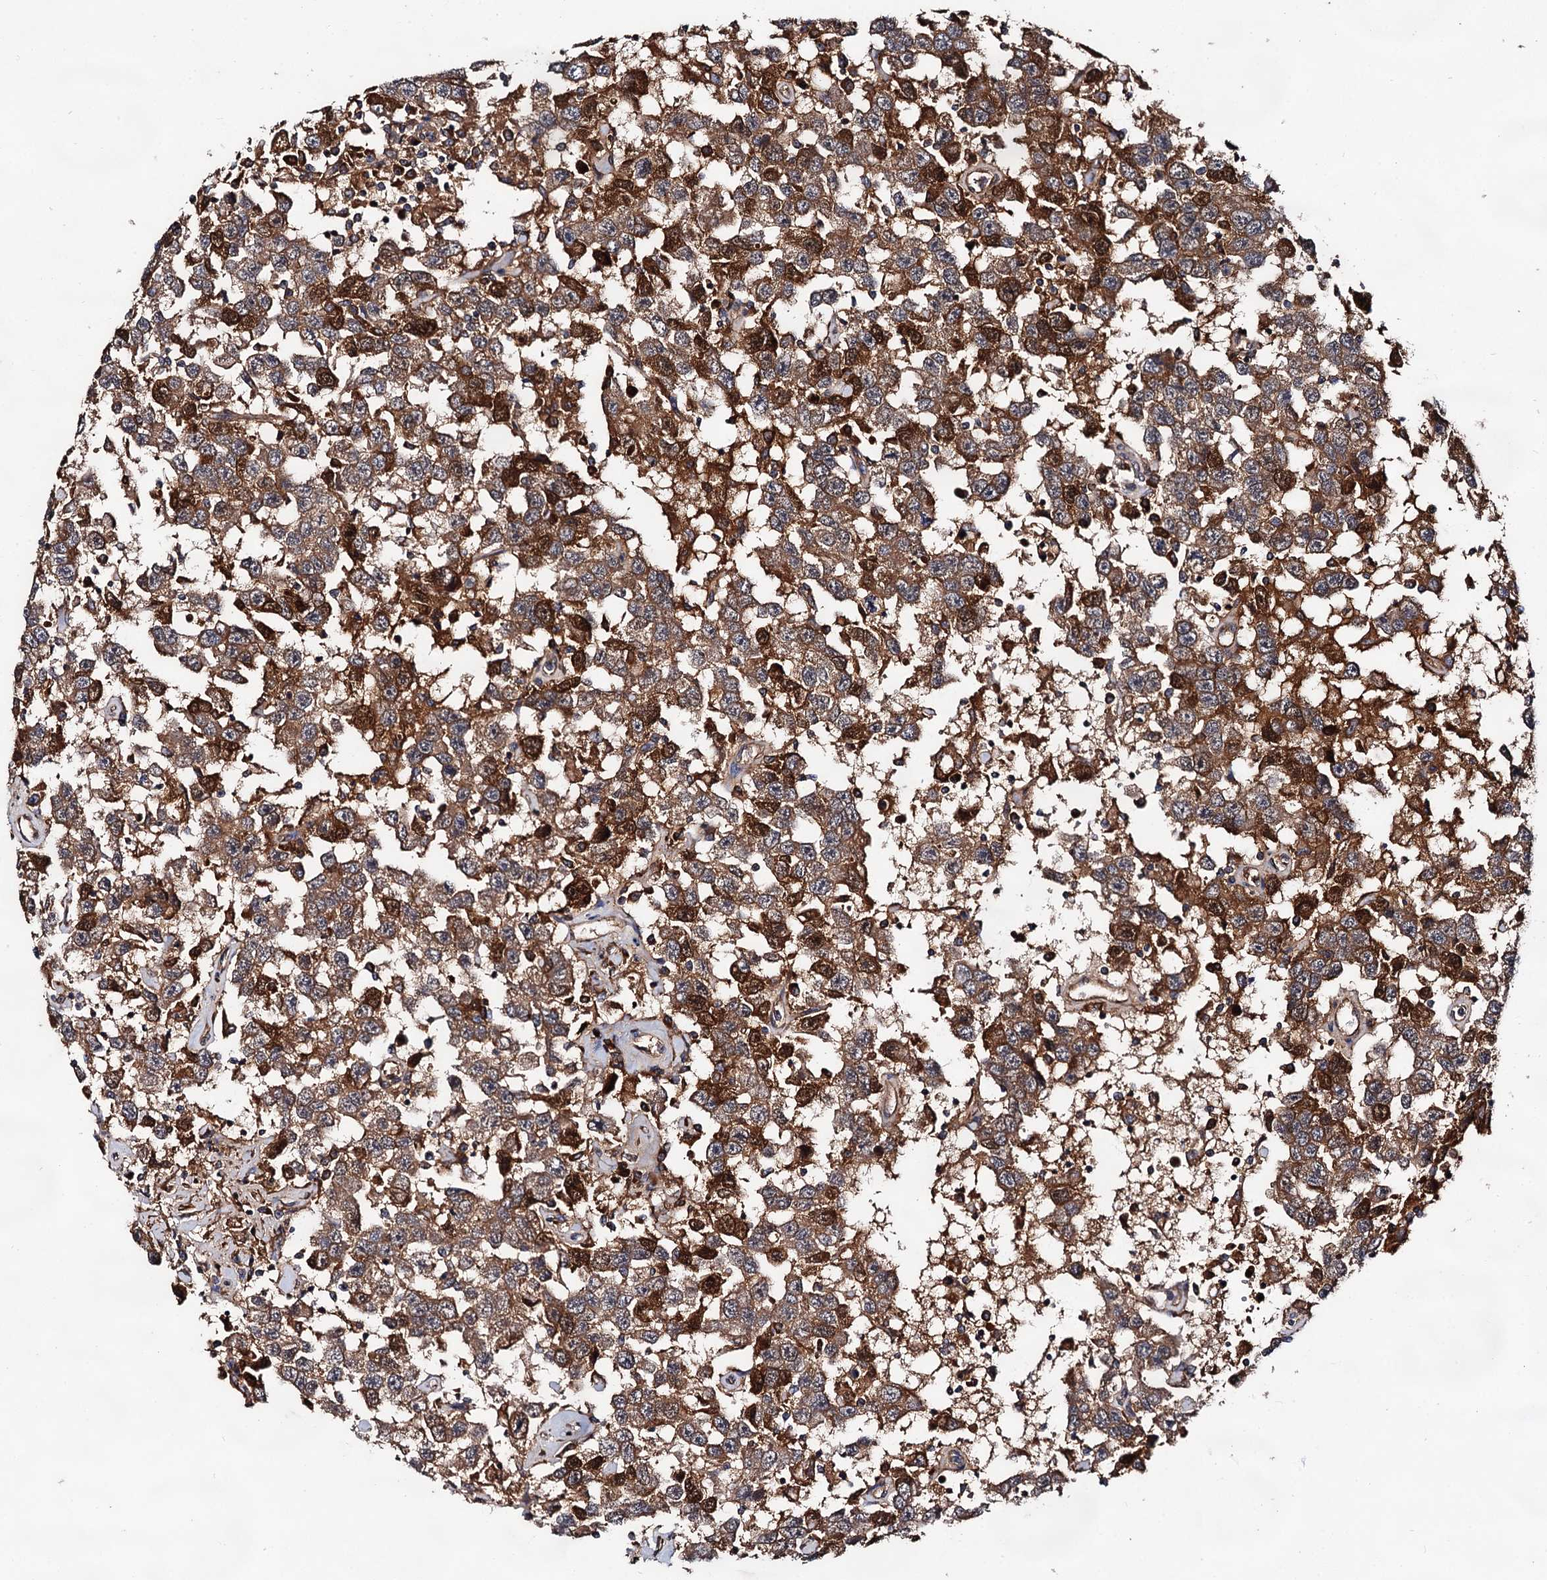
{"staining": {"intensity": "moderate", "quantity": ">75%", "location": "cytoplasmic/membranous"}, "tissue": "testis cancer", "cell_type": "Tumor cells", "image_type": "cancer", "snomed": [{"axis": "morphology", "description": "Seminoma, NOS"}, {"axis": "topography", "description": "Testis"}], "caption": "Testis cancer stained with a brown dye reveals moderate cytoplasmic/membranous positive expression in approximately >75% of tumor cells.", "gene": "TEX9", "patient": {"sex": "male", "age": 41}}